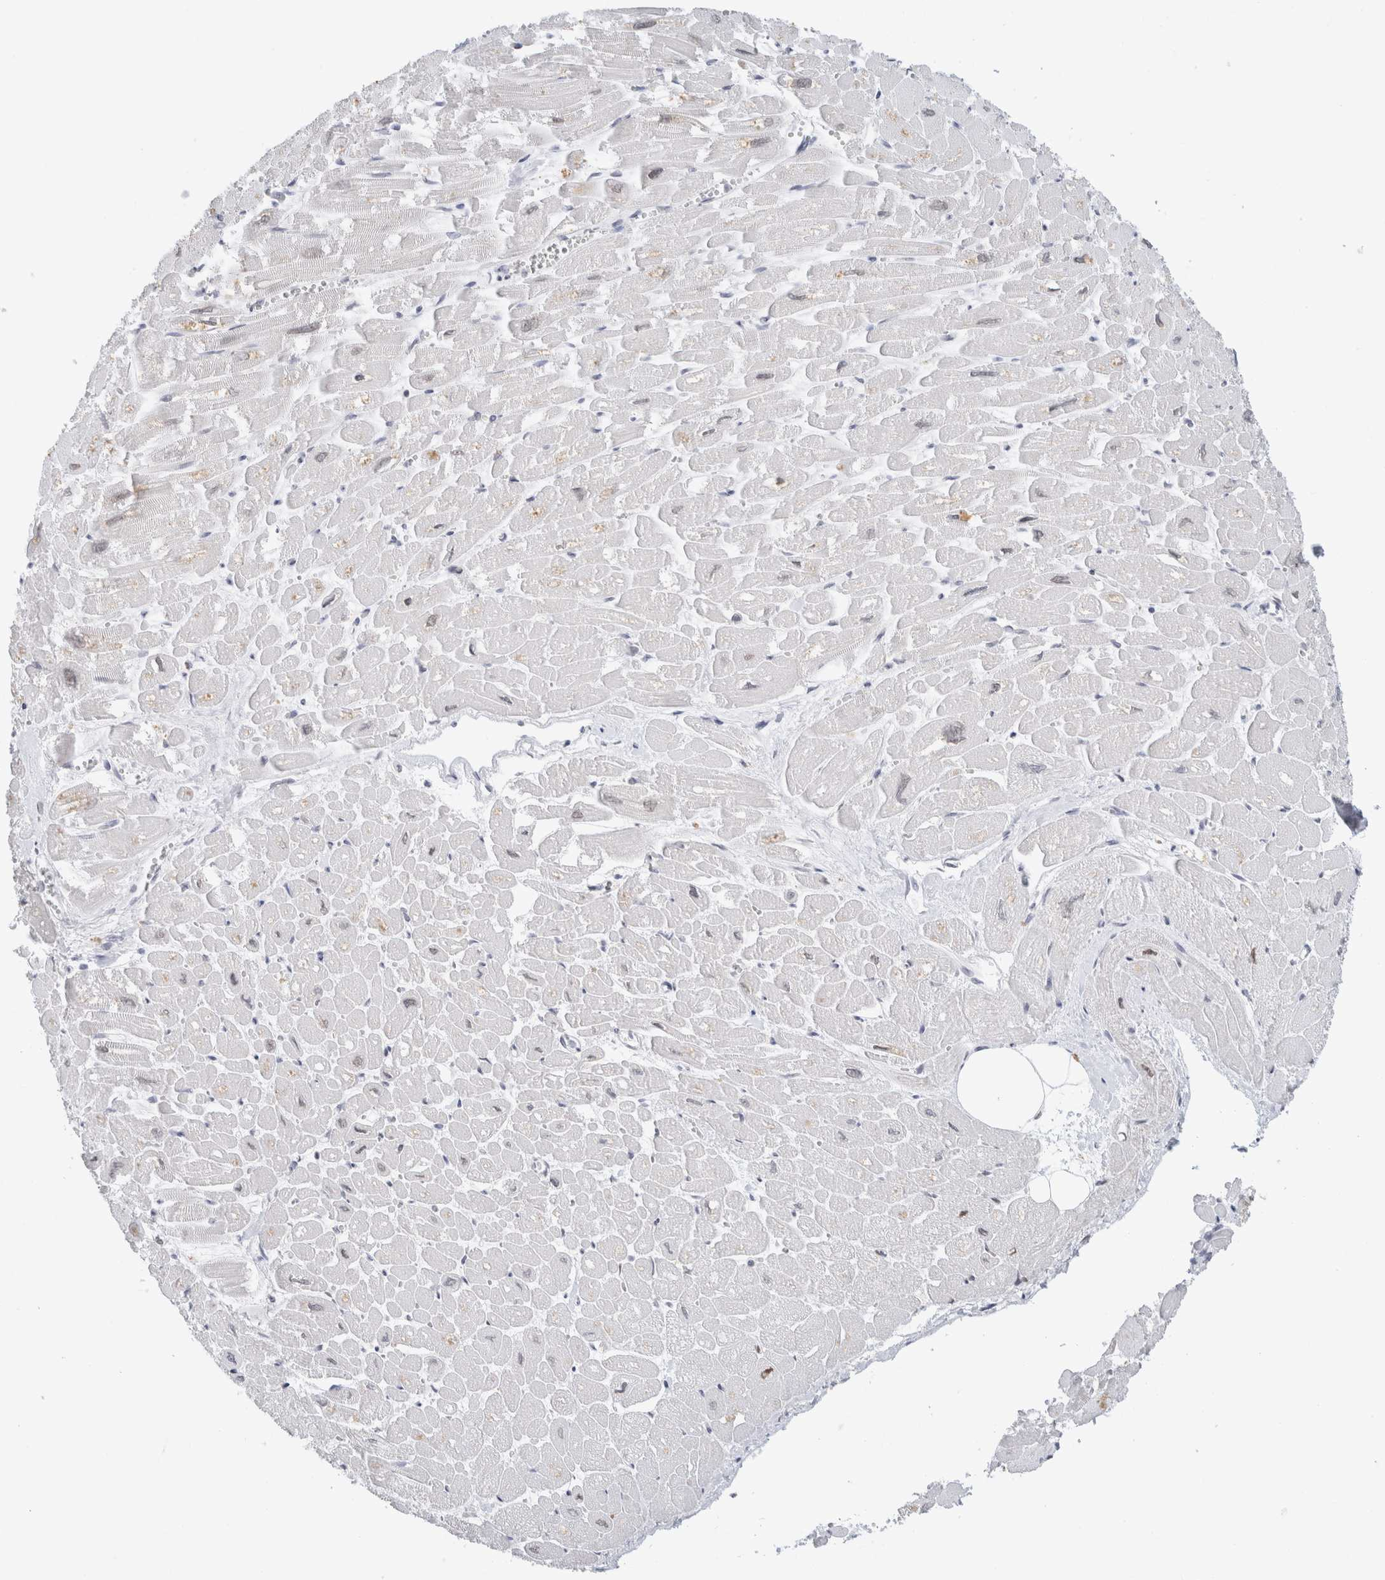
{"staining": {"intensity": "moderate", "quantity": "25%-75%", "location": "cytoplasmic/membranous,nuclear"}, "tissue": "heart muscle", "cell_type": "Cardiomyocytes", "image_type": "normal", "snomed": [{"axis": "morphology", "description": "Normal tissue, NOS"}, {"axis": "topography", "description": "Heart"}], "caption": "Immunohistochemical staining of benign human heart muscle exhibits medium levels of moderate cytoplasmic/membranous,nuclear positivity in about 25%-75% of cardiomyocytes. The staining was performed using DAB (3,3'-diaminobenzidine) to visualize the protein expression in brown, while the nuclei were stained in blue with hematoxylin (Magnification: 20x).", "gene": "COPS7A", "patient": {"sex": "male", "age": 54}}